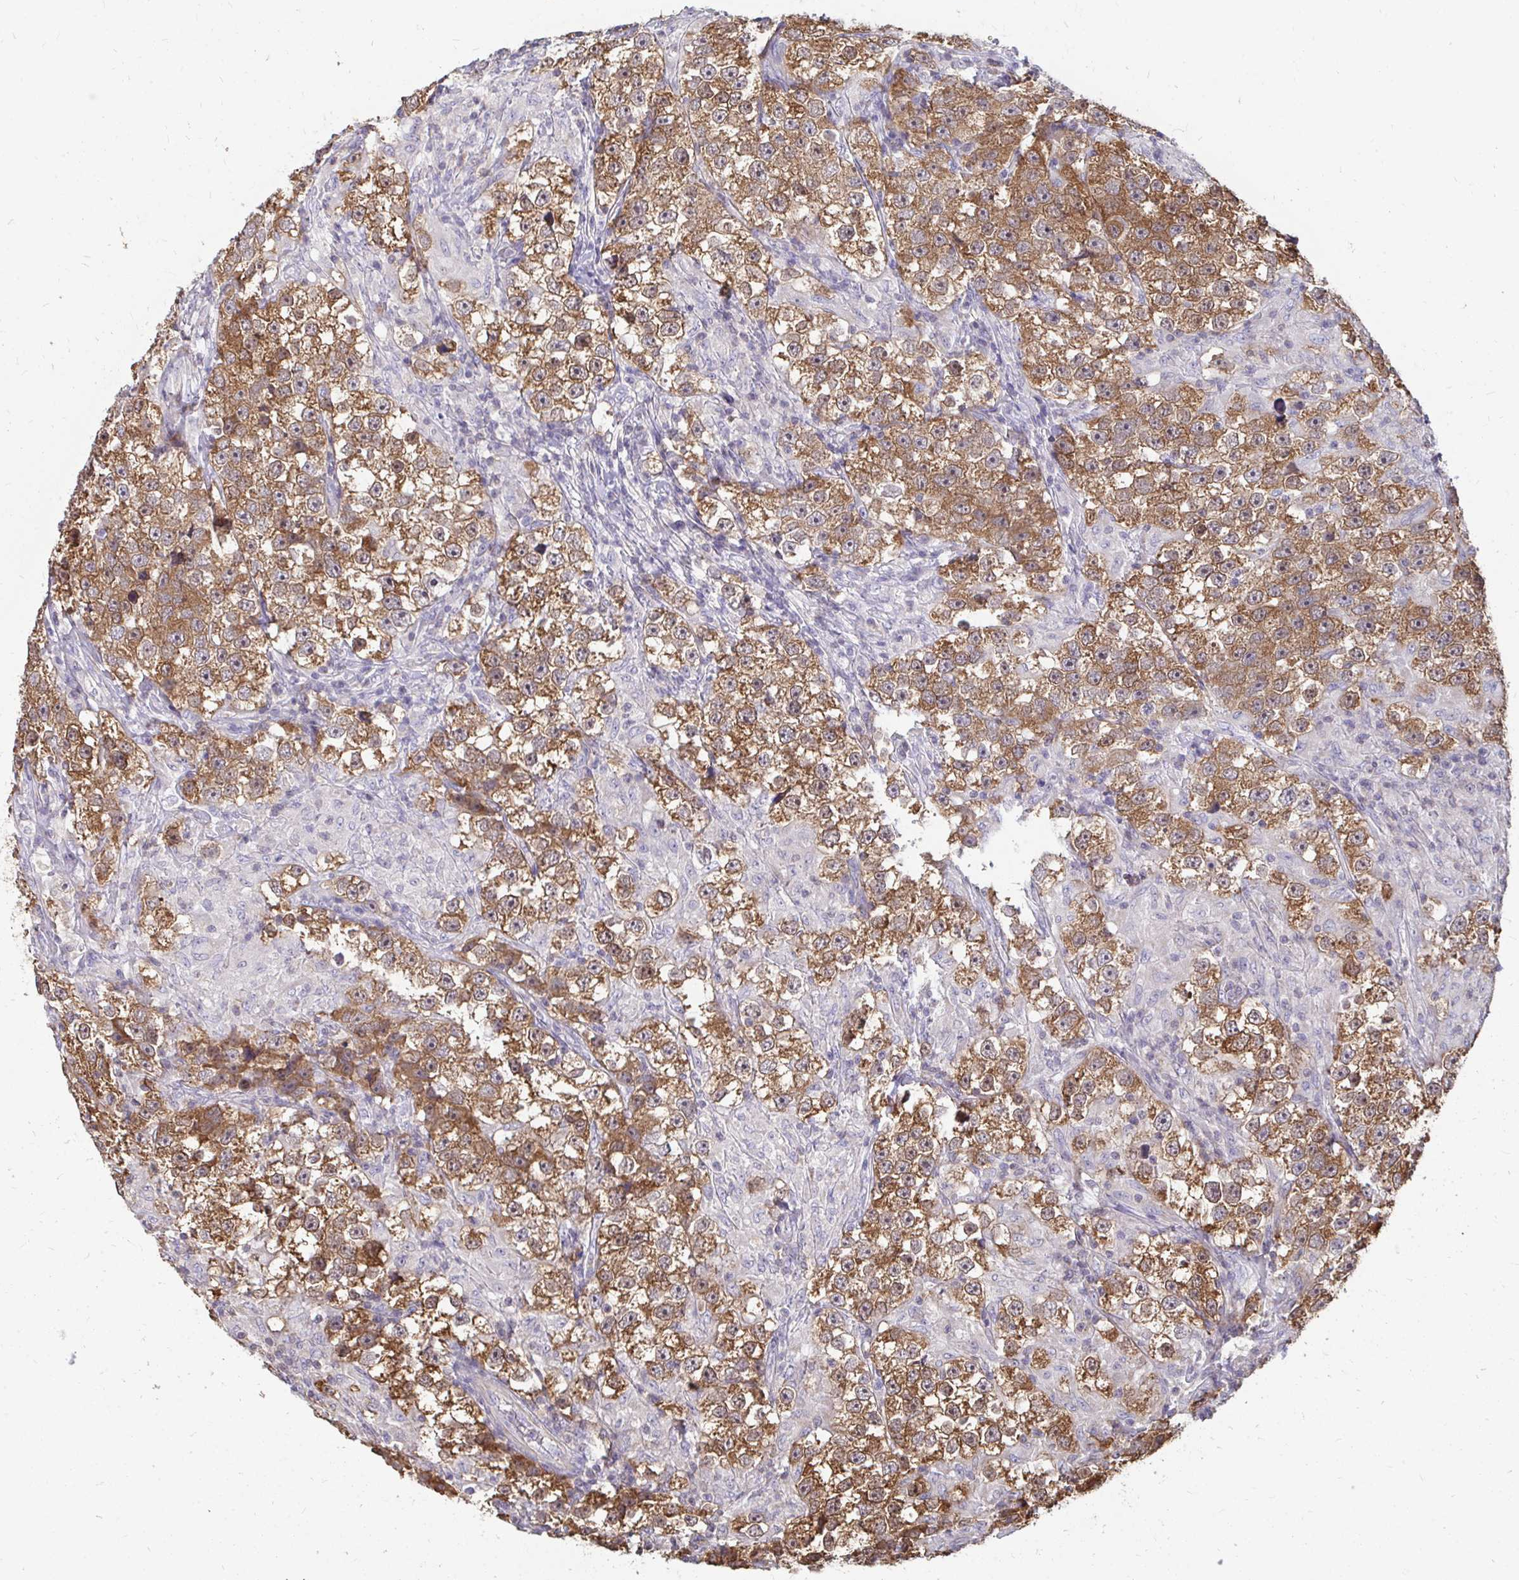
{"staining": {"intensity": "moderate", "quantity": ">75%", "location": "cytoplasmic/membranous"}, "tissue": "testis cancer", "cell_type": "Tumor cells", "image_type": "cancer", "snomed": [{"axis": "morphology", "description": "Seminoma, NOS"}, {"axis": "topography", "description": "Testis"}], "caption": "Protein expression analysis of testis cancer (seminoma) exhibits moderate cytoplasmic/membranous positivity in about >75% of tumor cells. (DAB = brown stain, brightfield microscopy at high magnification).", "gene": "DNAJA2", "patient": {"sex": "male", "age": 46}}